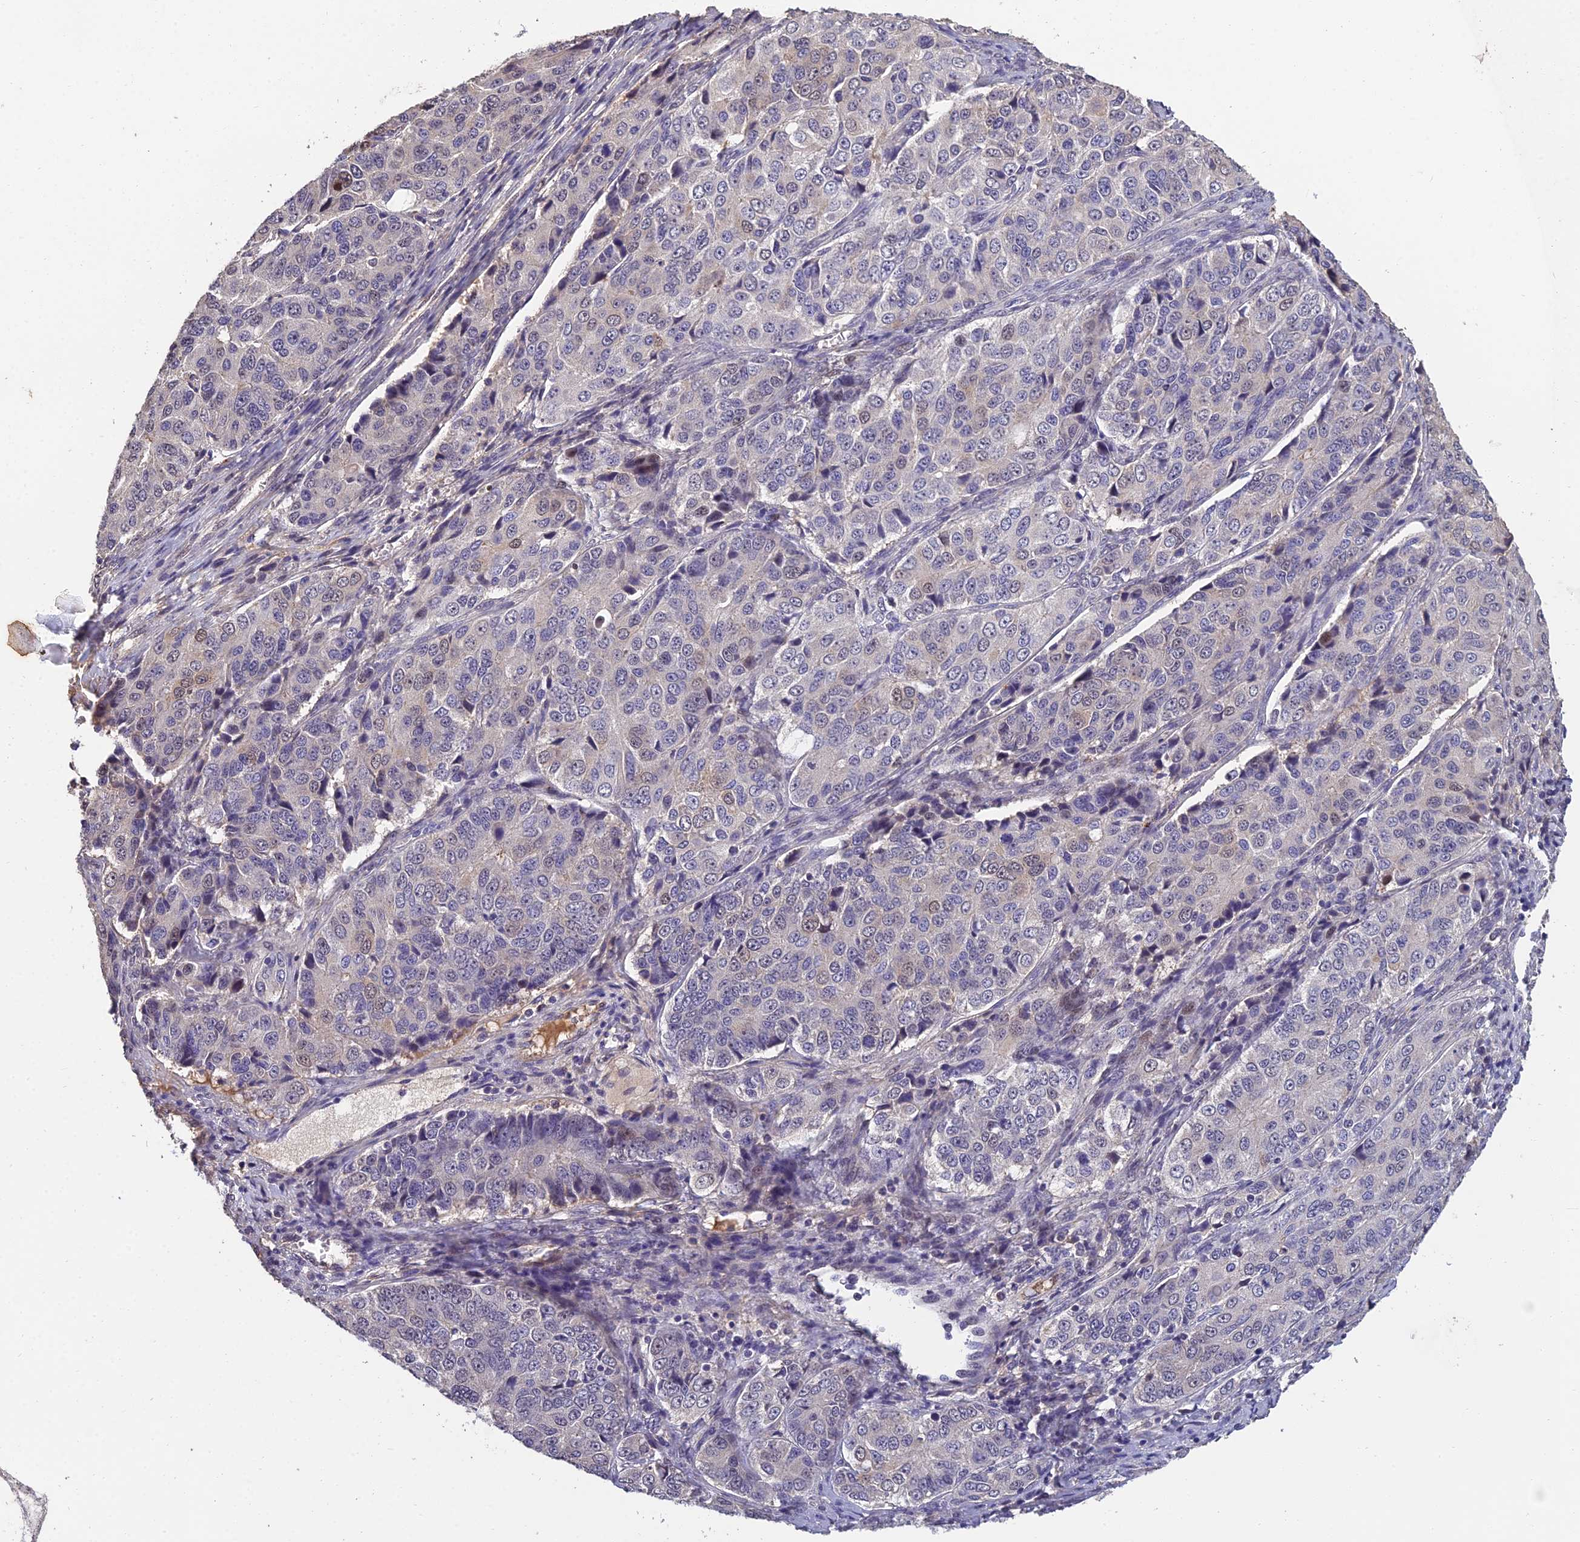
{"staining": {"intensity": "weak", "quantity": "<25%", "location": "nuclear"}, "tissue": "ovarian cancer", "cell_type": "Tumor cells", "image_type": "cancer", "snomed": [{"axis": "morphology", "description": "Carcinoma, endometroid"}, {"axis": "topography", "description": "Ovary"}], "caption": "Tumor cells show no significant positivity in ovarian cancer (endometroid carcinoma).", "gene": "GRWD1", "patient": {"sex": "female", "age": 51}}